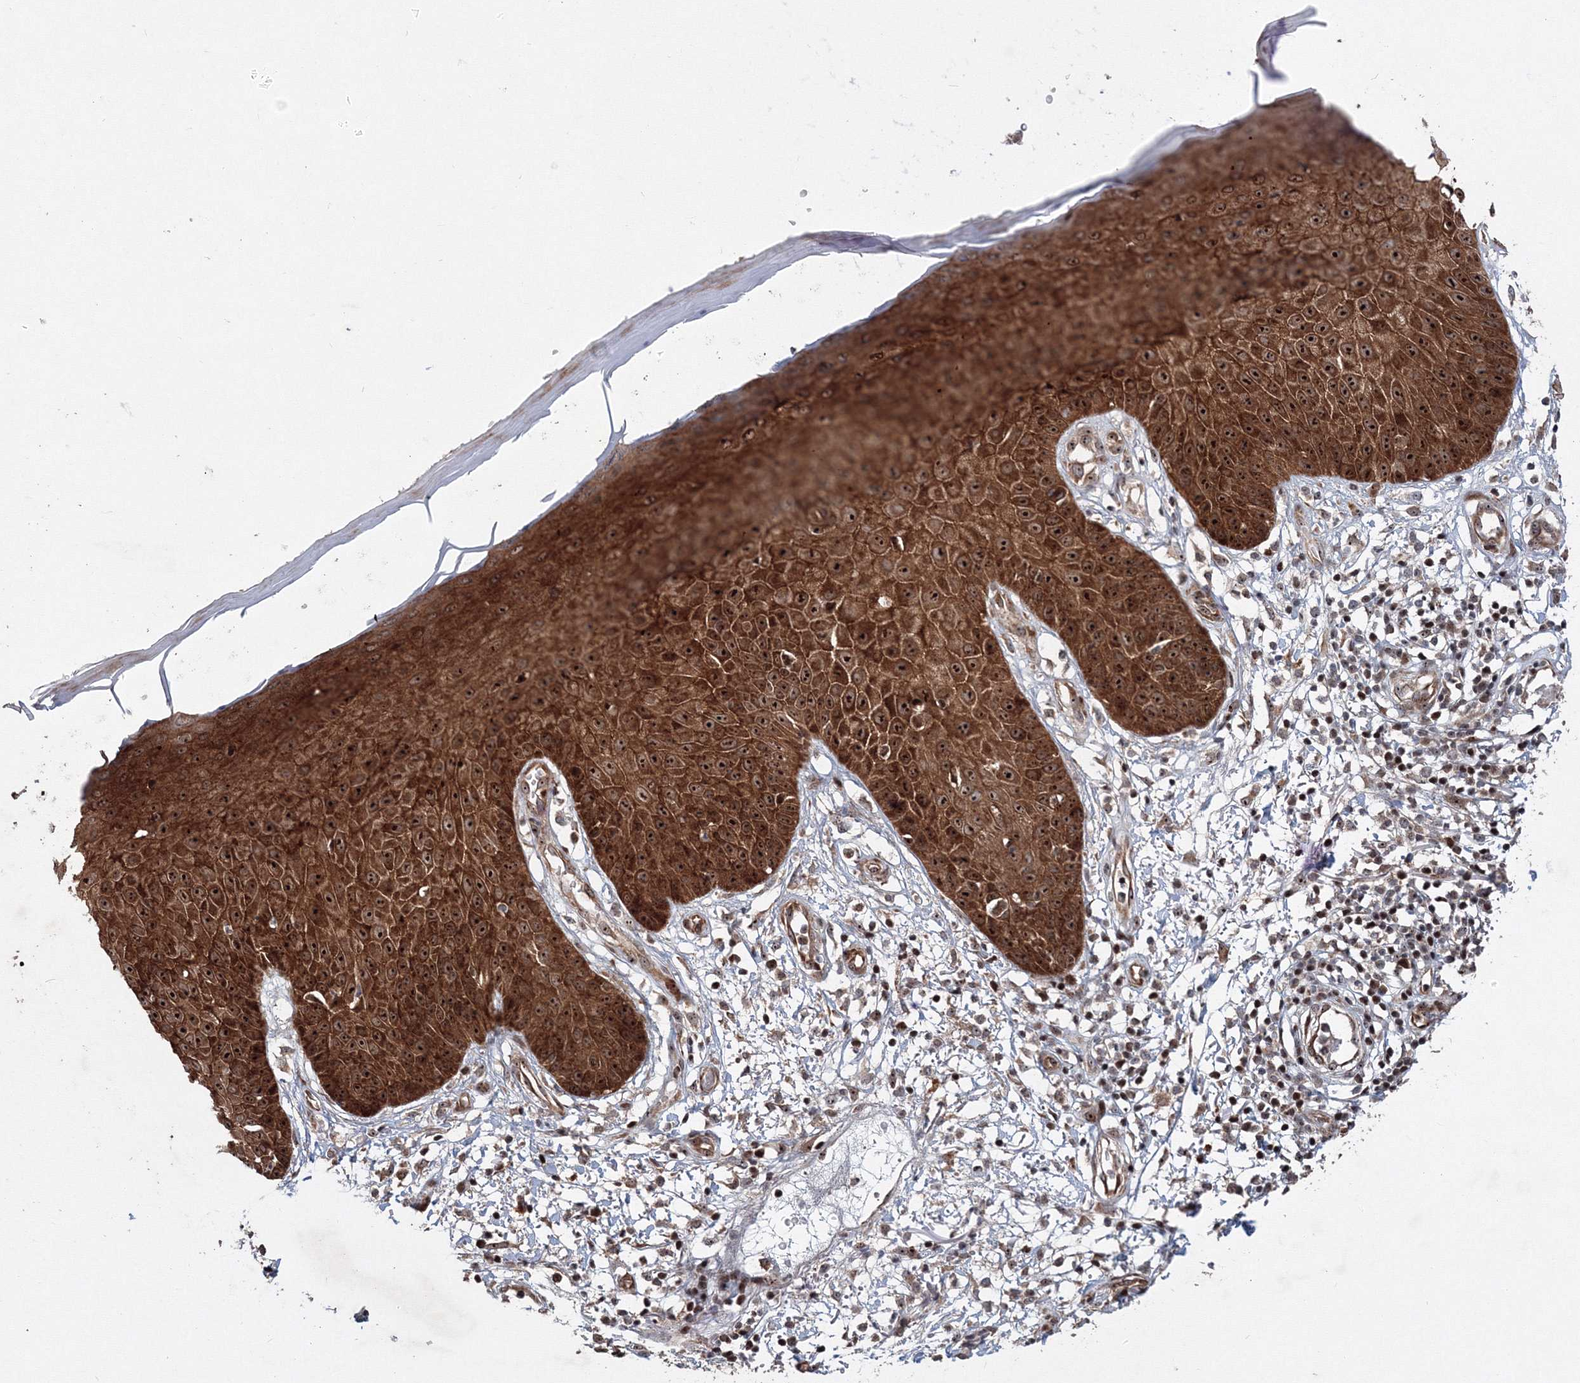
{"staining": {"intensity": "weak", "quantity": ">75%", "location": "cytoplasmic/membranous"}, "tissue": "skin", "cell_type": "Fibroblasts", "image_type": "normal", "snomed": [{"axis": "morphology", "description": "Normal tissue, NOS"}, {"axis": "morphology", "description": "Inflammation, NOS"}, {"axis": "topography", "description": "Skin"}], "caption": "IHC staining of unremarkable skin, which displays low levels of weak cytoplasmic/membranous positivity in about >75% of fibroblasts indicating weak cytoplasmic/membranous protein staining. The staining was performed using DAB (brown) for protein detection and nuclei were counterstained in hematoxylin (blue).", "gene": "ANKAR", "patient": {"sex": "female", "age": 44}}